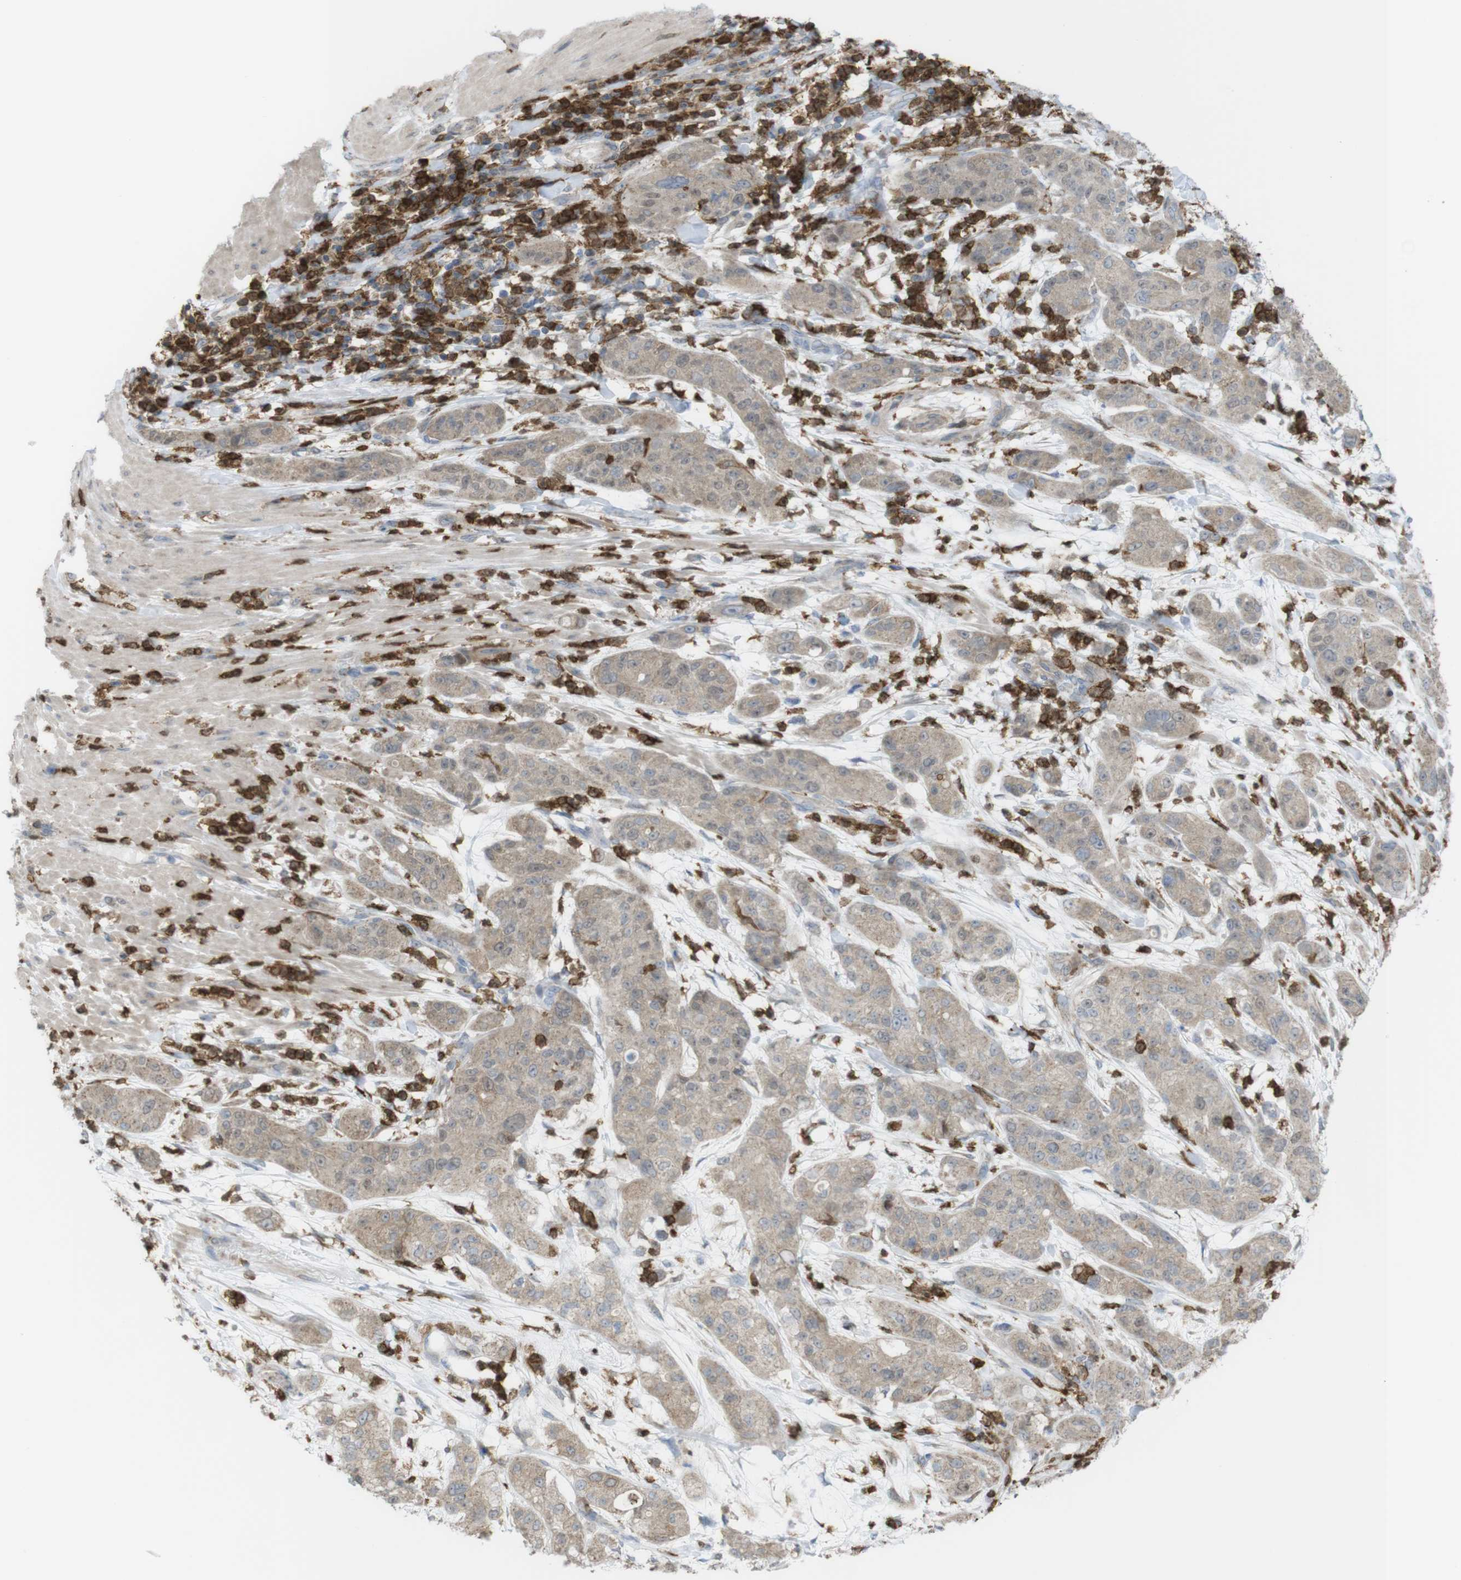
{"staining": {"intensity": "weak", "quantity": ">75%", "location": "cytoplasmic/membranous"}, "tissue": "pancreatic cancer", "cell_type": "Tumor cells", "image_type": "cancer", "snomed": [{"axis": "morphology", "description": "Adenocarcinoma, NOS"}, {"axis": "topography", "description": "Pancreas"}], "caption": "Pancreatic adenocarcinoma stained for a protein demonstrates weak cytoplasmic/membranous positivity in tumor cells.", "gene": "PRKCD", "patient": {"sex": "female", "age": 78}}